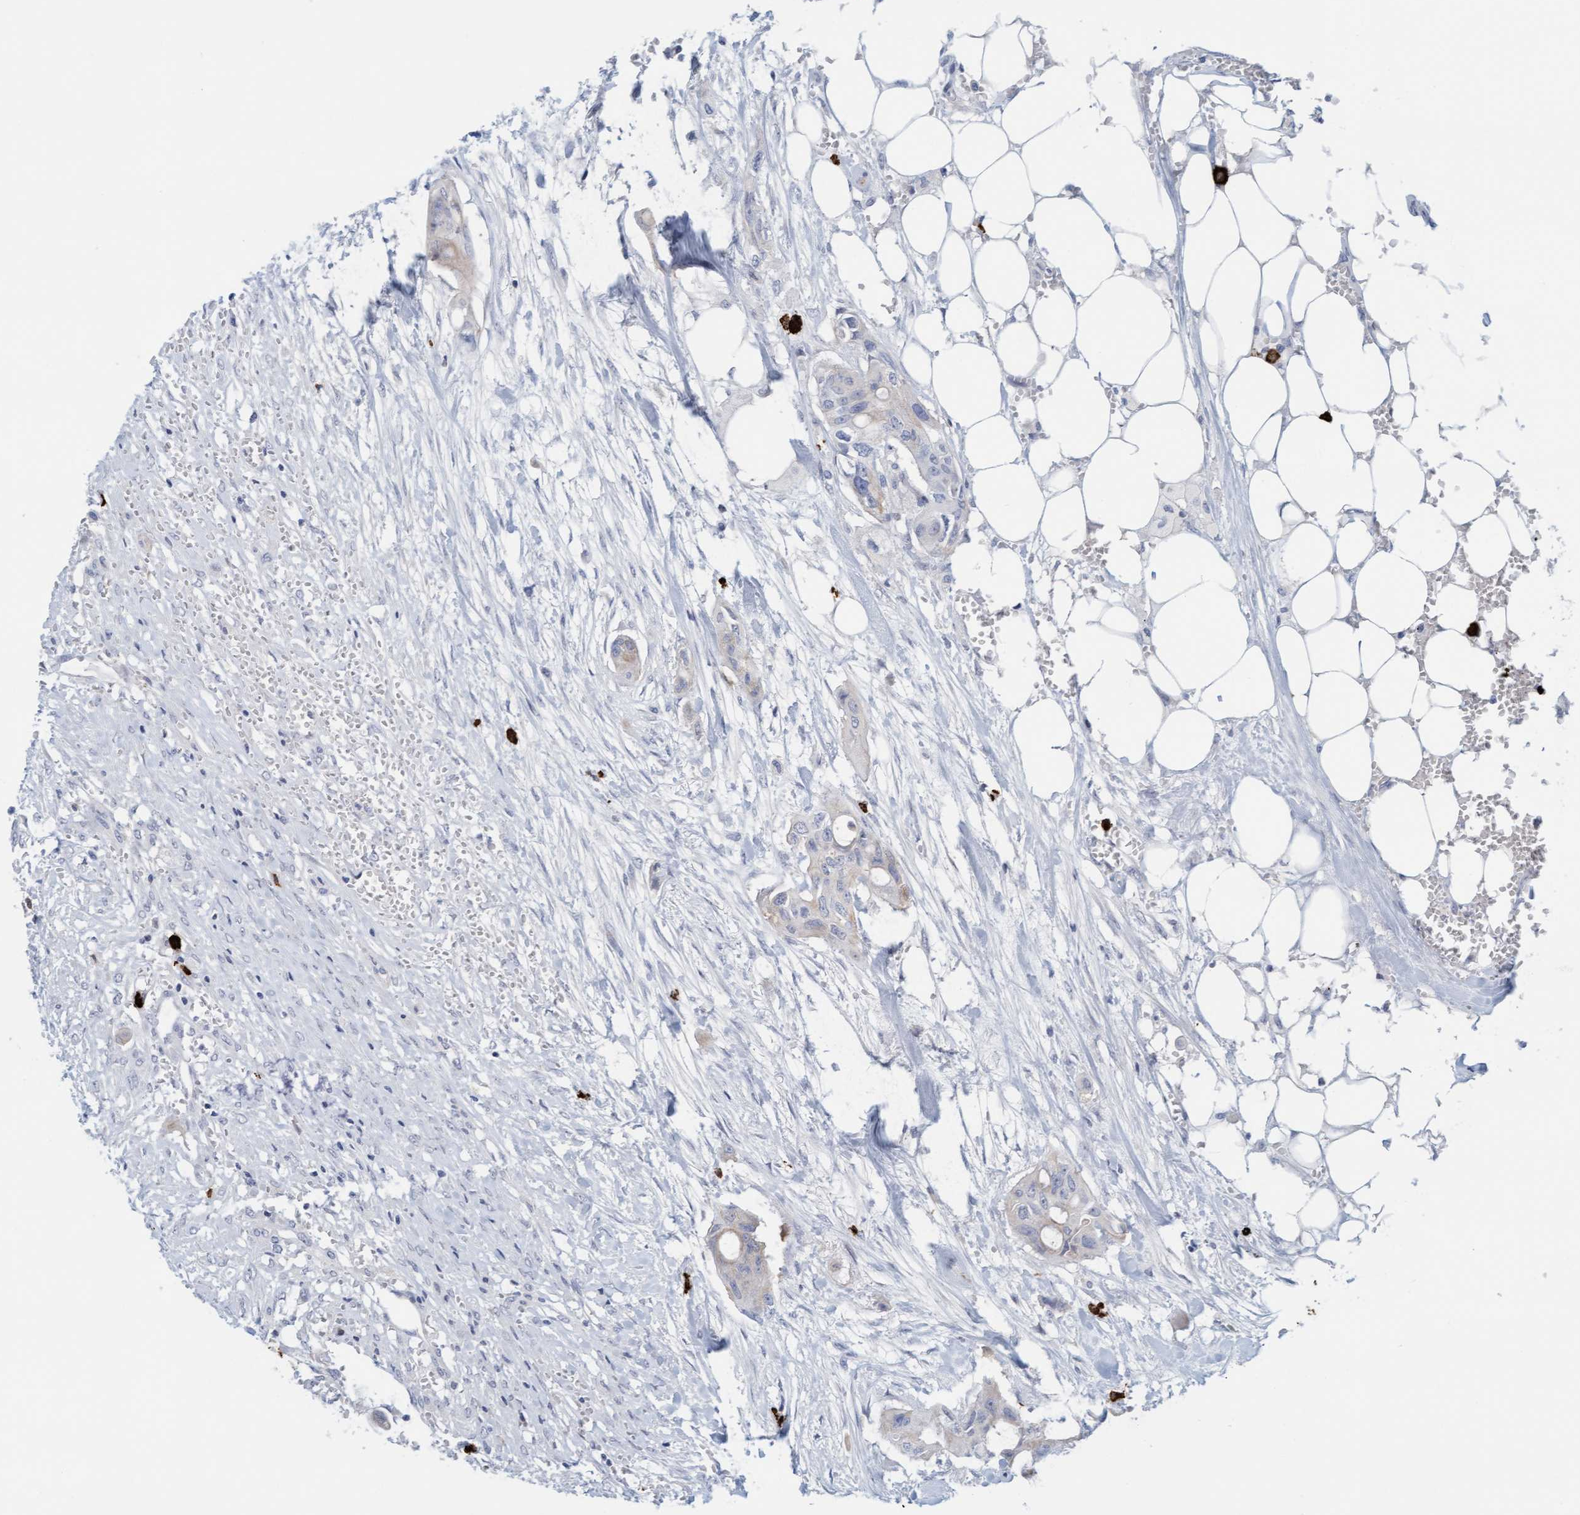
{"staining": {"intensity": "weak", "quantity": "25%-75%", "location": "cytoplasmic/membranous"}, "tissue": "colorectal cancer", "cell_type": "Tumor cells", "image_type": "cancer", "snomed": [{"axis": "morphology", "description": "Adenocarcinoma, NOS"}, {"axis": "topography", "description": "Colon"}], "caption": "Protein staining of colorectal adenocarcinoma tissue exhibits weak cytoplasmic/membranous positivity in about 25%-75% of tumor cells. The staining was performed using DAB (3,3'-diaminobenzidine), with brown indicating positive protein expression. Nuclei are stained blue with hematoxylin.", "gene": "CPA3", "patient": {"sex": "female", "age": 57}}